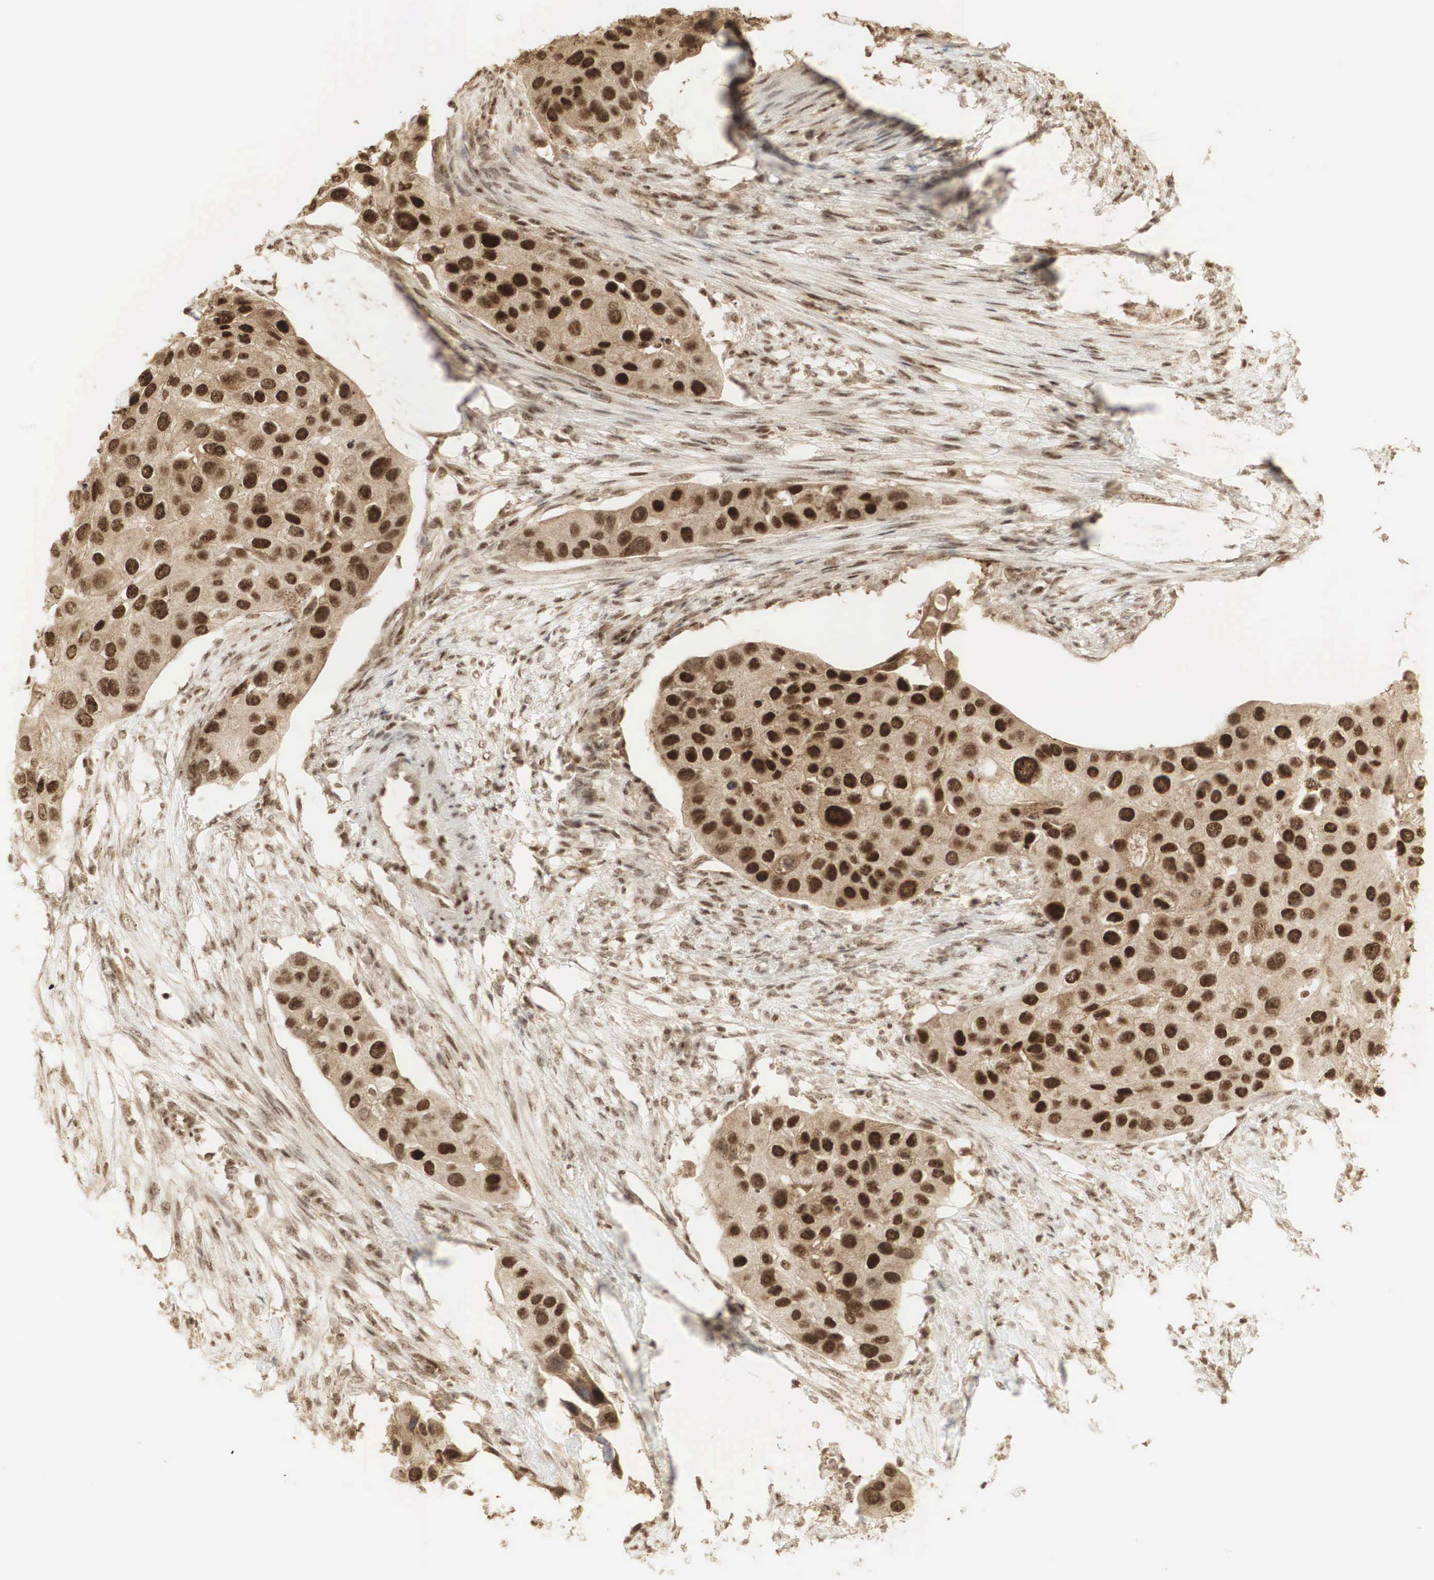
{"staining": {"intensity": "strong", "quantity": ">75%", "location": "cytoplasmic/membranous,nuclear"}, "tissue": "urothelial cancer", "cell_type": "Tumor cells", "image_type": "cancer", "snomed": [{"axis": "morphology", "description": "Urothelial carcinoma, High grade"}, {"axis": "topography", "description": "Urinary bladder"}], "caption": "Tumor cells exhibit strong cytoplasmic/membranous and nuclear positivity in approximately >75% of cells in urothelial cancer.", "gene": "RNF113A", "patient": {"sex": "male", "age": 55}}